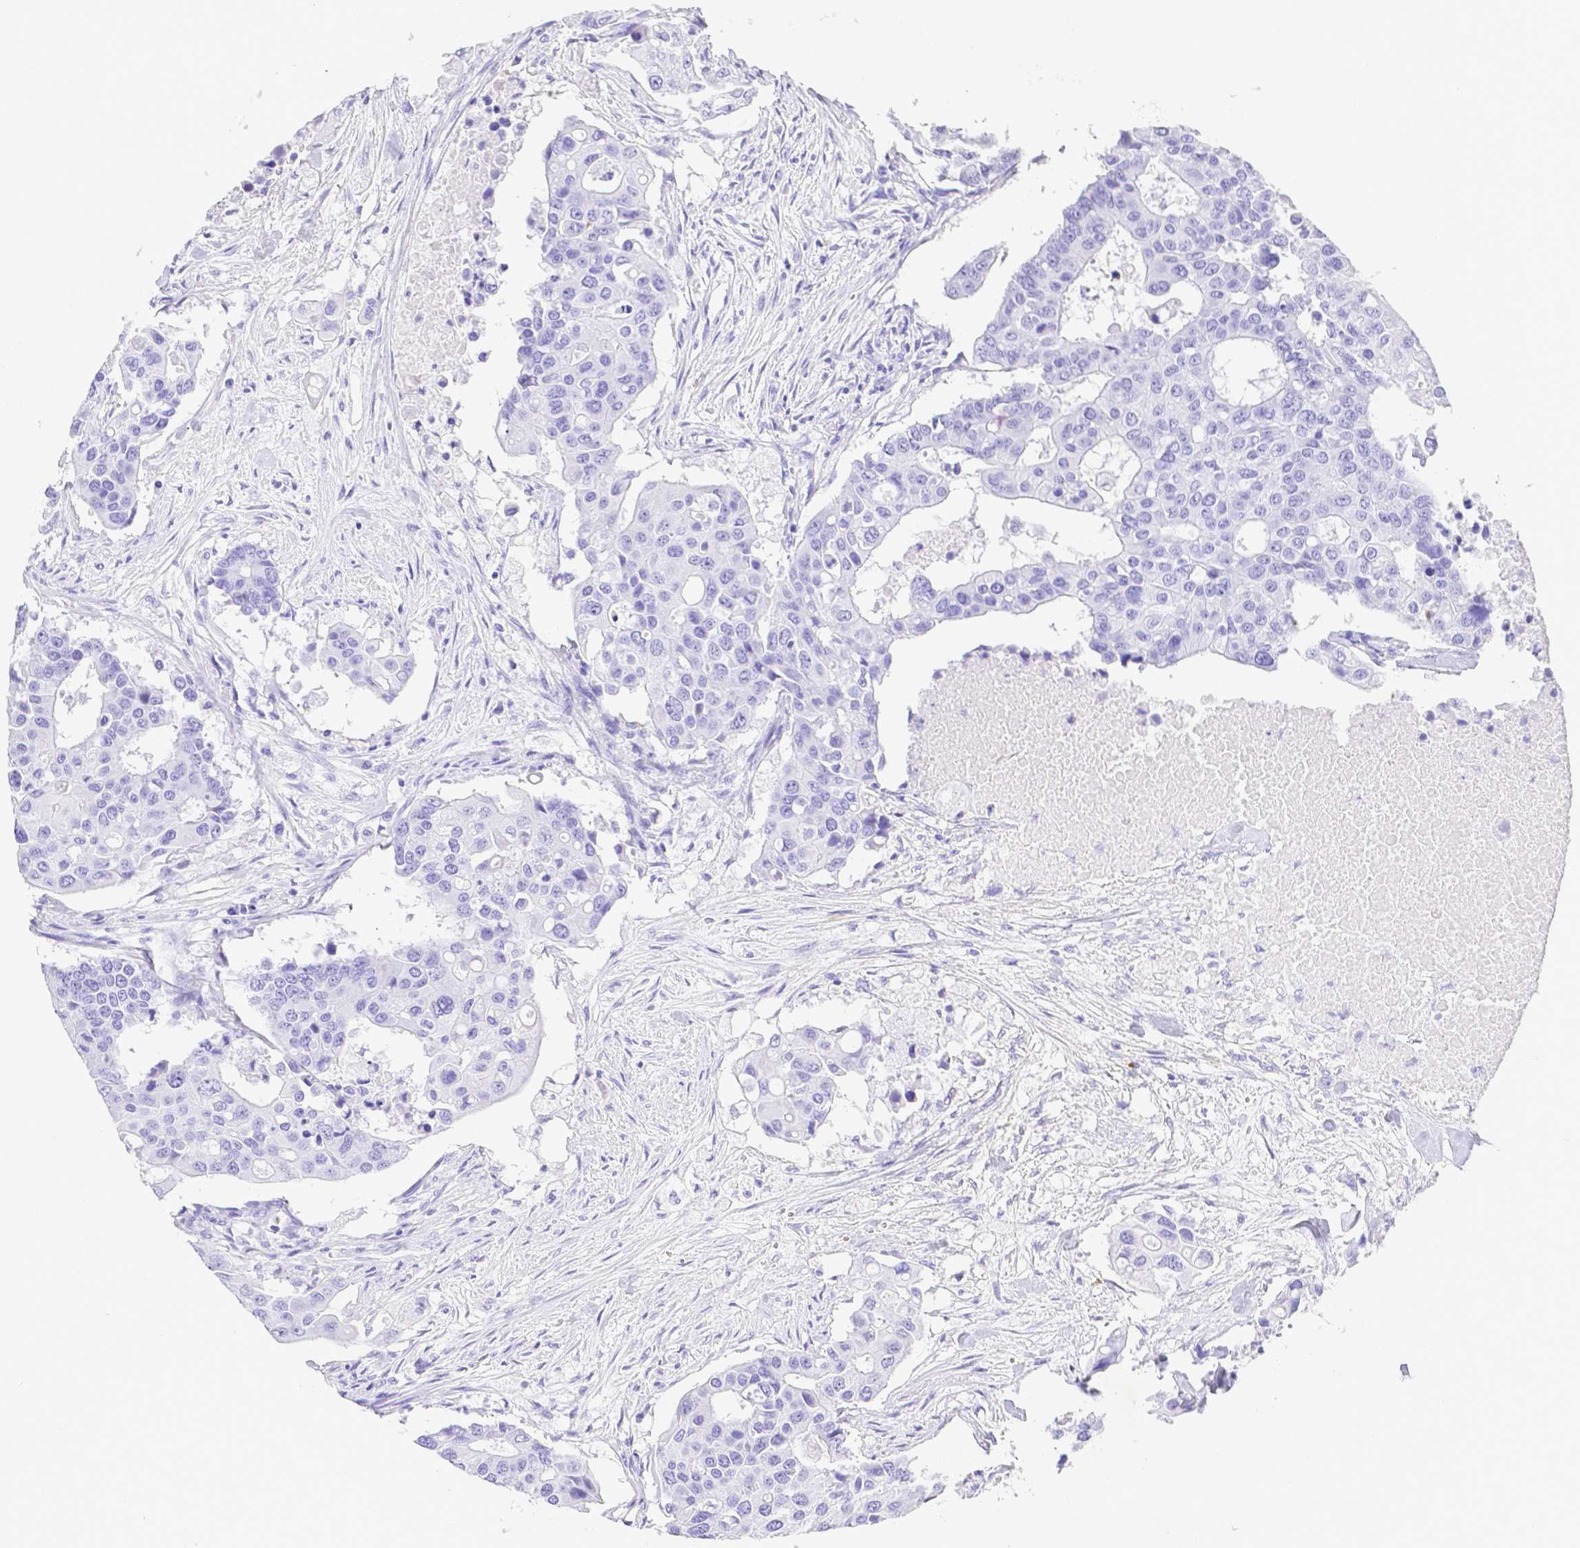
{"staining": {"intensity": "negative", "quantity": "none", "location": "none"}, "tissue": "colorectal cancer", "cell_type": "Tumor cells", "image_type": "cancer", "snomed": [{"axis": "morphology", "description": "Adenocarcinoma, NOS"}, {"axis": "topography", "description": "Colon"}], "caption": "Tumor cells show no significant positivity in colorectal cancer.", "gene": "SMR3A", "patient": {"sex": "male", "age": 77}}